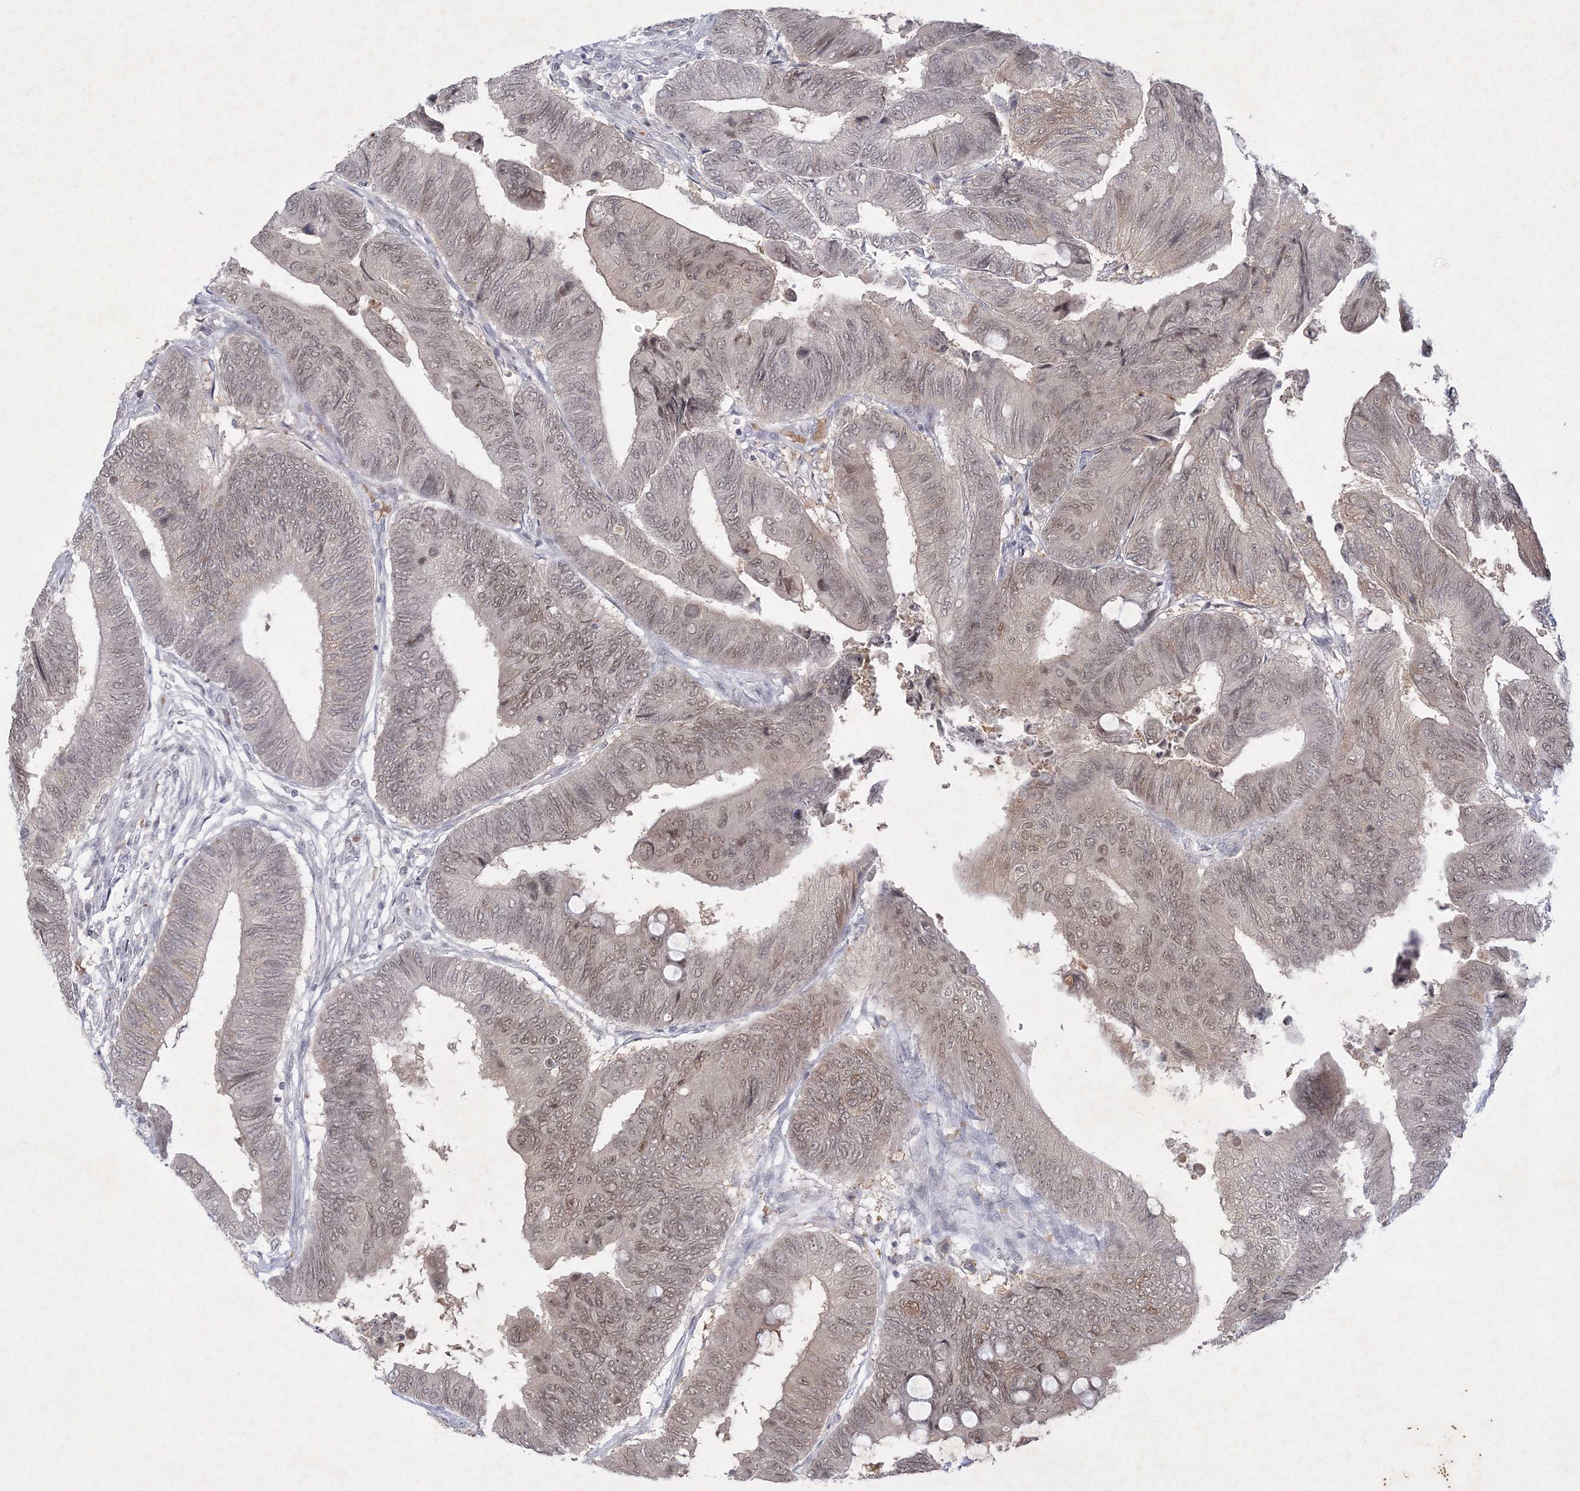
{"staining": {"intensity": "weak", "quantity": ">75%", "location": "nuclear"}, "tissue": "colorectal cancer", "cell_type": "Tumor cells", "image_type": "cancer", "snomed": [{"axis": "morphology", "description": "Normal tissue, NOS"}, {"axis": "morphology", "description": "Adenocarcinoma, NOS"}, {"axis": "topography", "description": "Rectum"}, {"axis": "topography", "description": "Peripheral nerve tissue"}], "caption": "High-magnification brightfield microscopy of adenocarcinoma (colorectal) stained with DAB (3,3'-diaminobenzidine) (brown) and counterstained with hematoxylin (blue). tumor cells exhibit weak nuclear positivity is seen in about>75% of cells.", "gene": "NXPE3", "patient": {"sex": "male", "age": 92}}